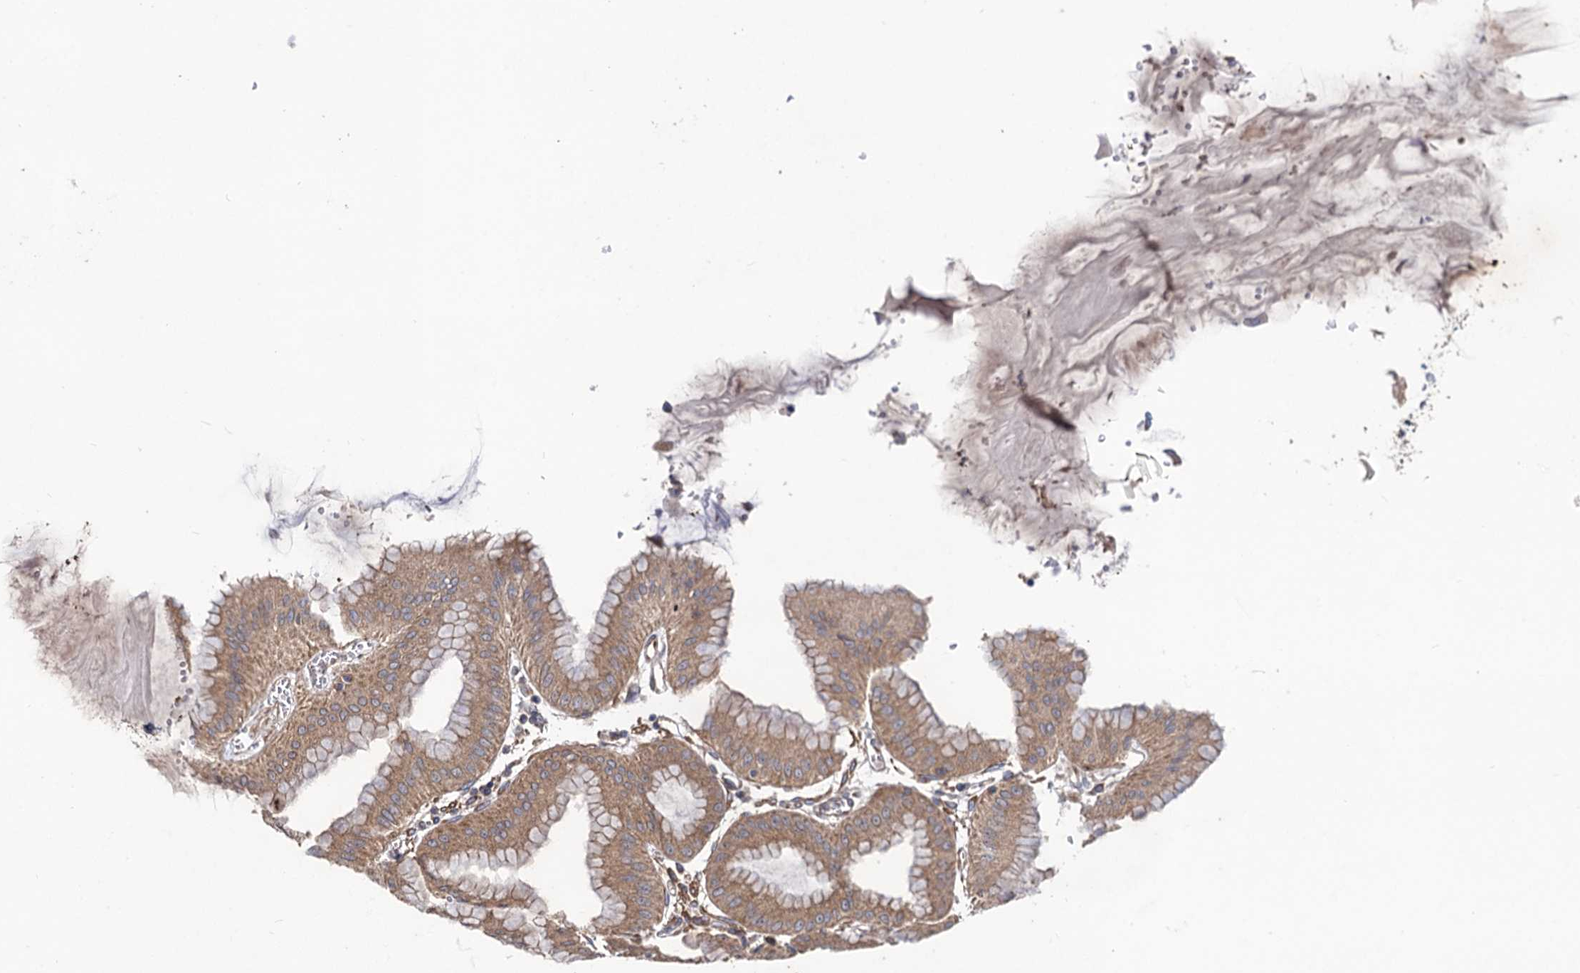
{"staining": {"intensity": "moderate", "quantity": ">75%", "location": "cytoplasmic/membranous"}, "tissue": "stomach", "cell_type": "Glandular cells", "image_type": "normal", "snomed": [{"axis": "morphology", "description": "Normal tissue, NOS"}, {"axis": "topography", "description": "Stomach, lower"}], "caption": "Glandular cells exhibit medium levels of moderate cytoplasmic/membranous staining in approximately >75% of cells in benign human stomach.", "gene": "DYDC1", "patient": {"sex": "male", "age": 71}}